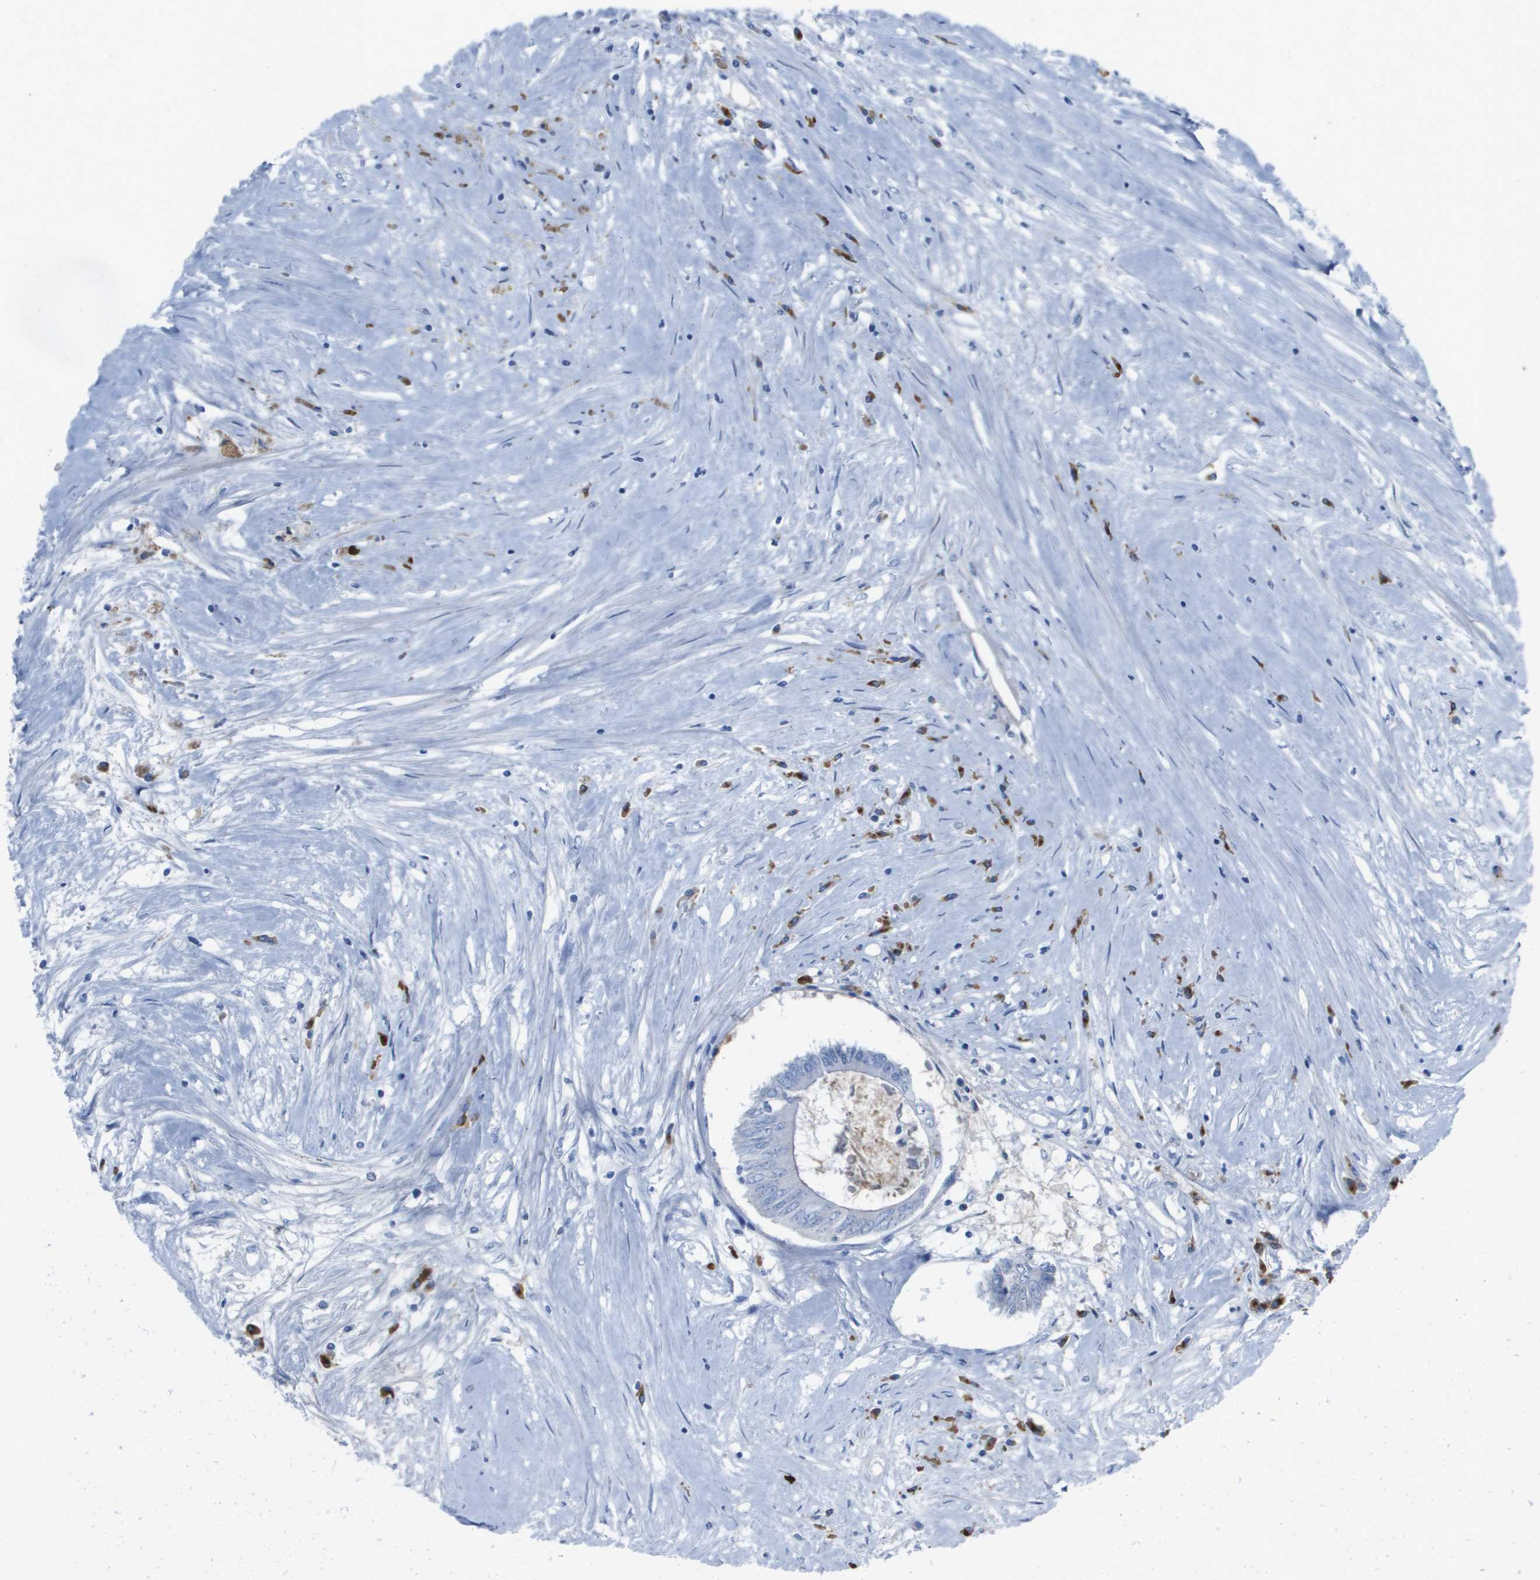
{"staining": {"intensity": "negative", "quantity": "none", "location": "none"}, "tissue": "colorectal cancer", "cell_type": "Tumor cells", "image_type": "cancer", "snomed": [{"axis": "morphology", "description": "Adenocarcinoma, NOS"}, {"axis": "topography", "description": "Rectum"}], "caption": "Tumor cells are negative for protein expression in human adenocarcinoma (colorectal).", "gene": "GPR18", "patient": {"sex": "male", "age": 63}}